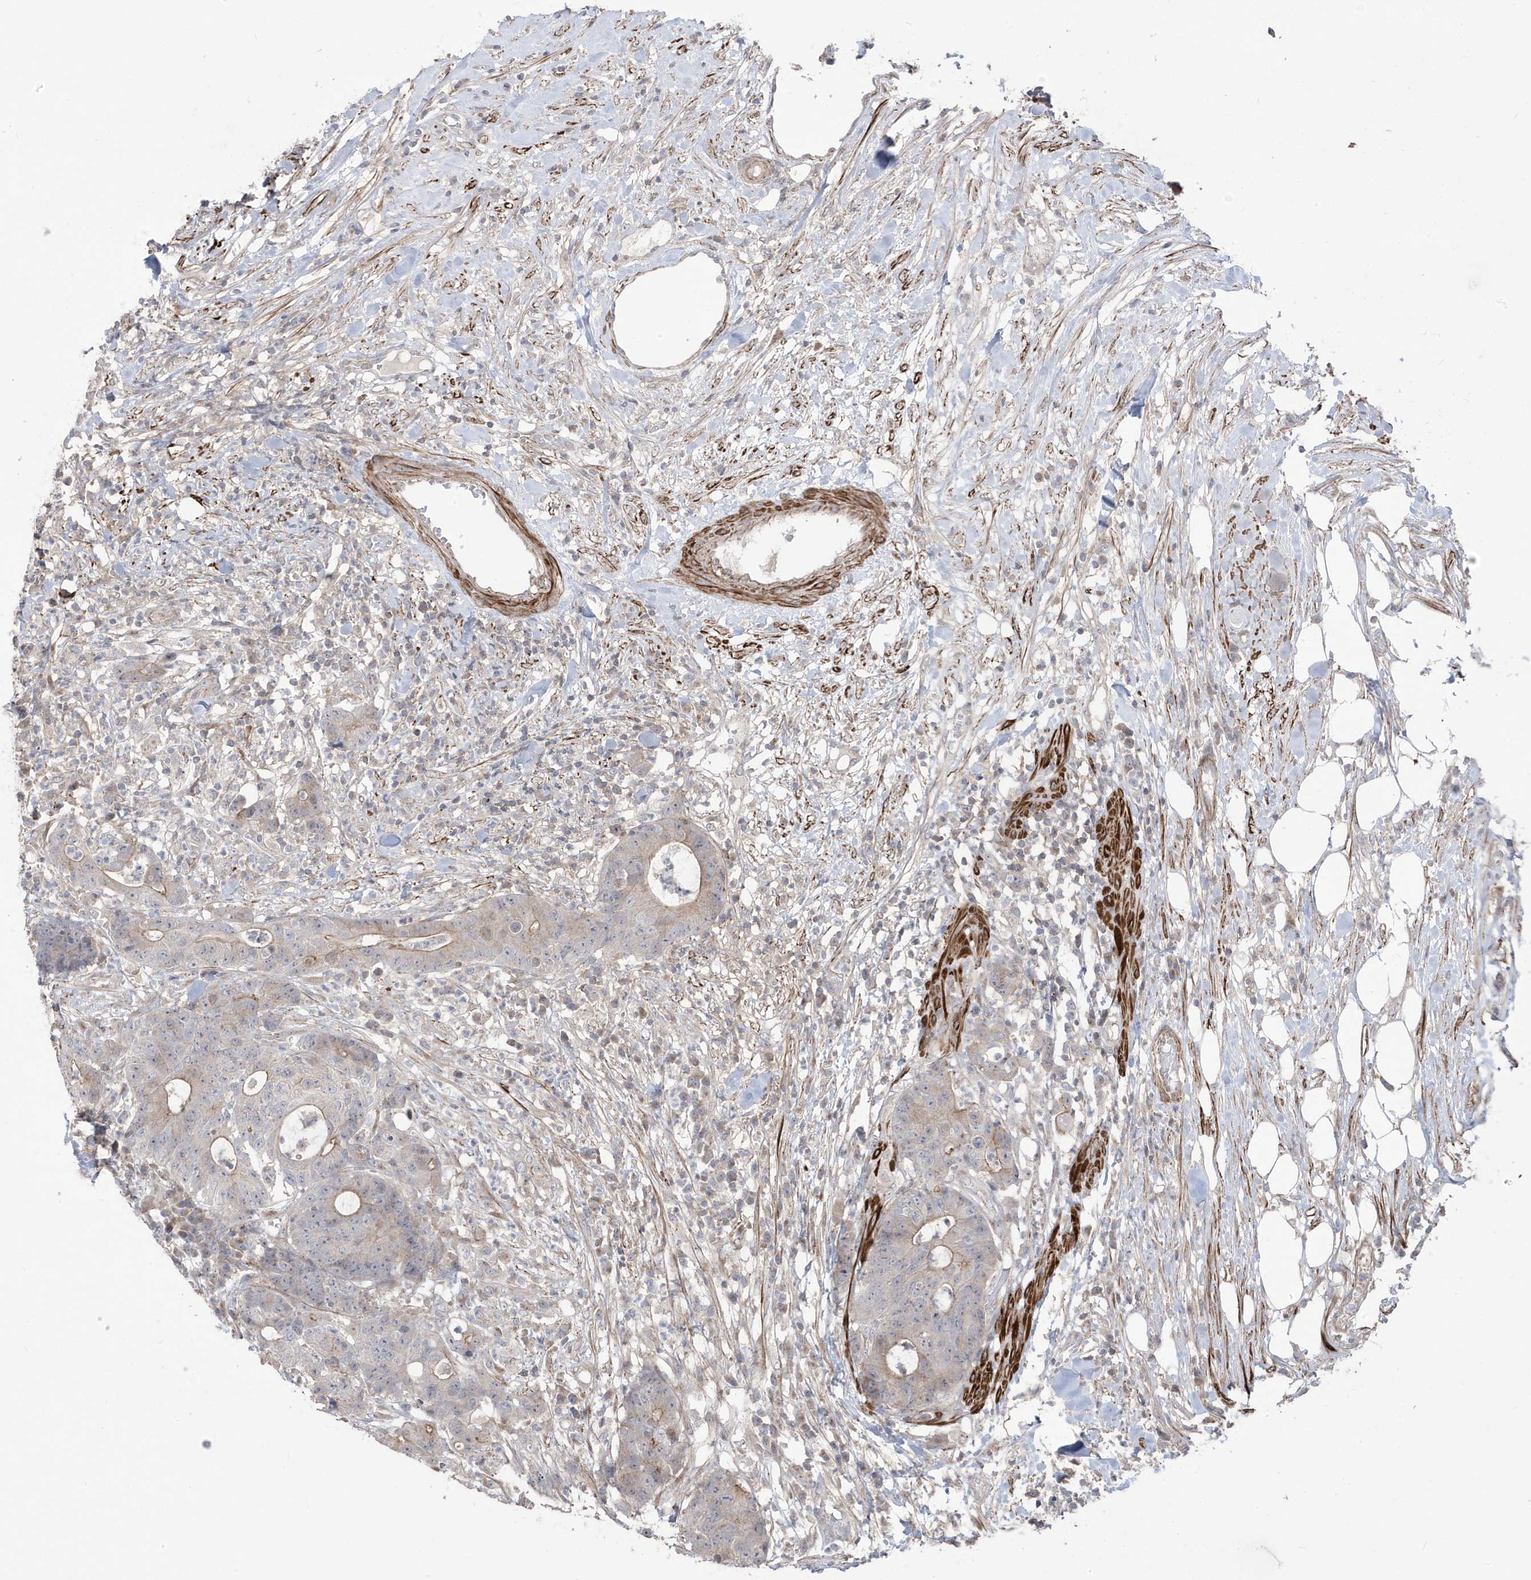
{"staining": {"intensity": "moderate", "quantity": "<25%", "location": "cytoplasmic/membranous"}, "tissue": "colorectal cancer", "cell_type": "Tumor cells", "image_type": "cancer", "snomed": [{"axis": "morphology", "description": "Adenocarcinoma, NOS"}, {"axis": "topography", "description": "Colon"}], "caption": "A histopathology image showing moderate cytoplasmic/membranous expression in approximately <25% of tumor cells in colorectal adenocarcinoma, as visualized by brown immunohistochemical staining.", "gene": "CETN3", "patient": {"sex": "female", "age": 84}}